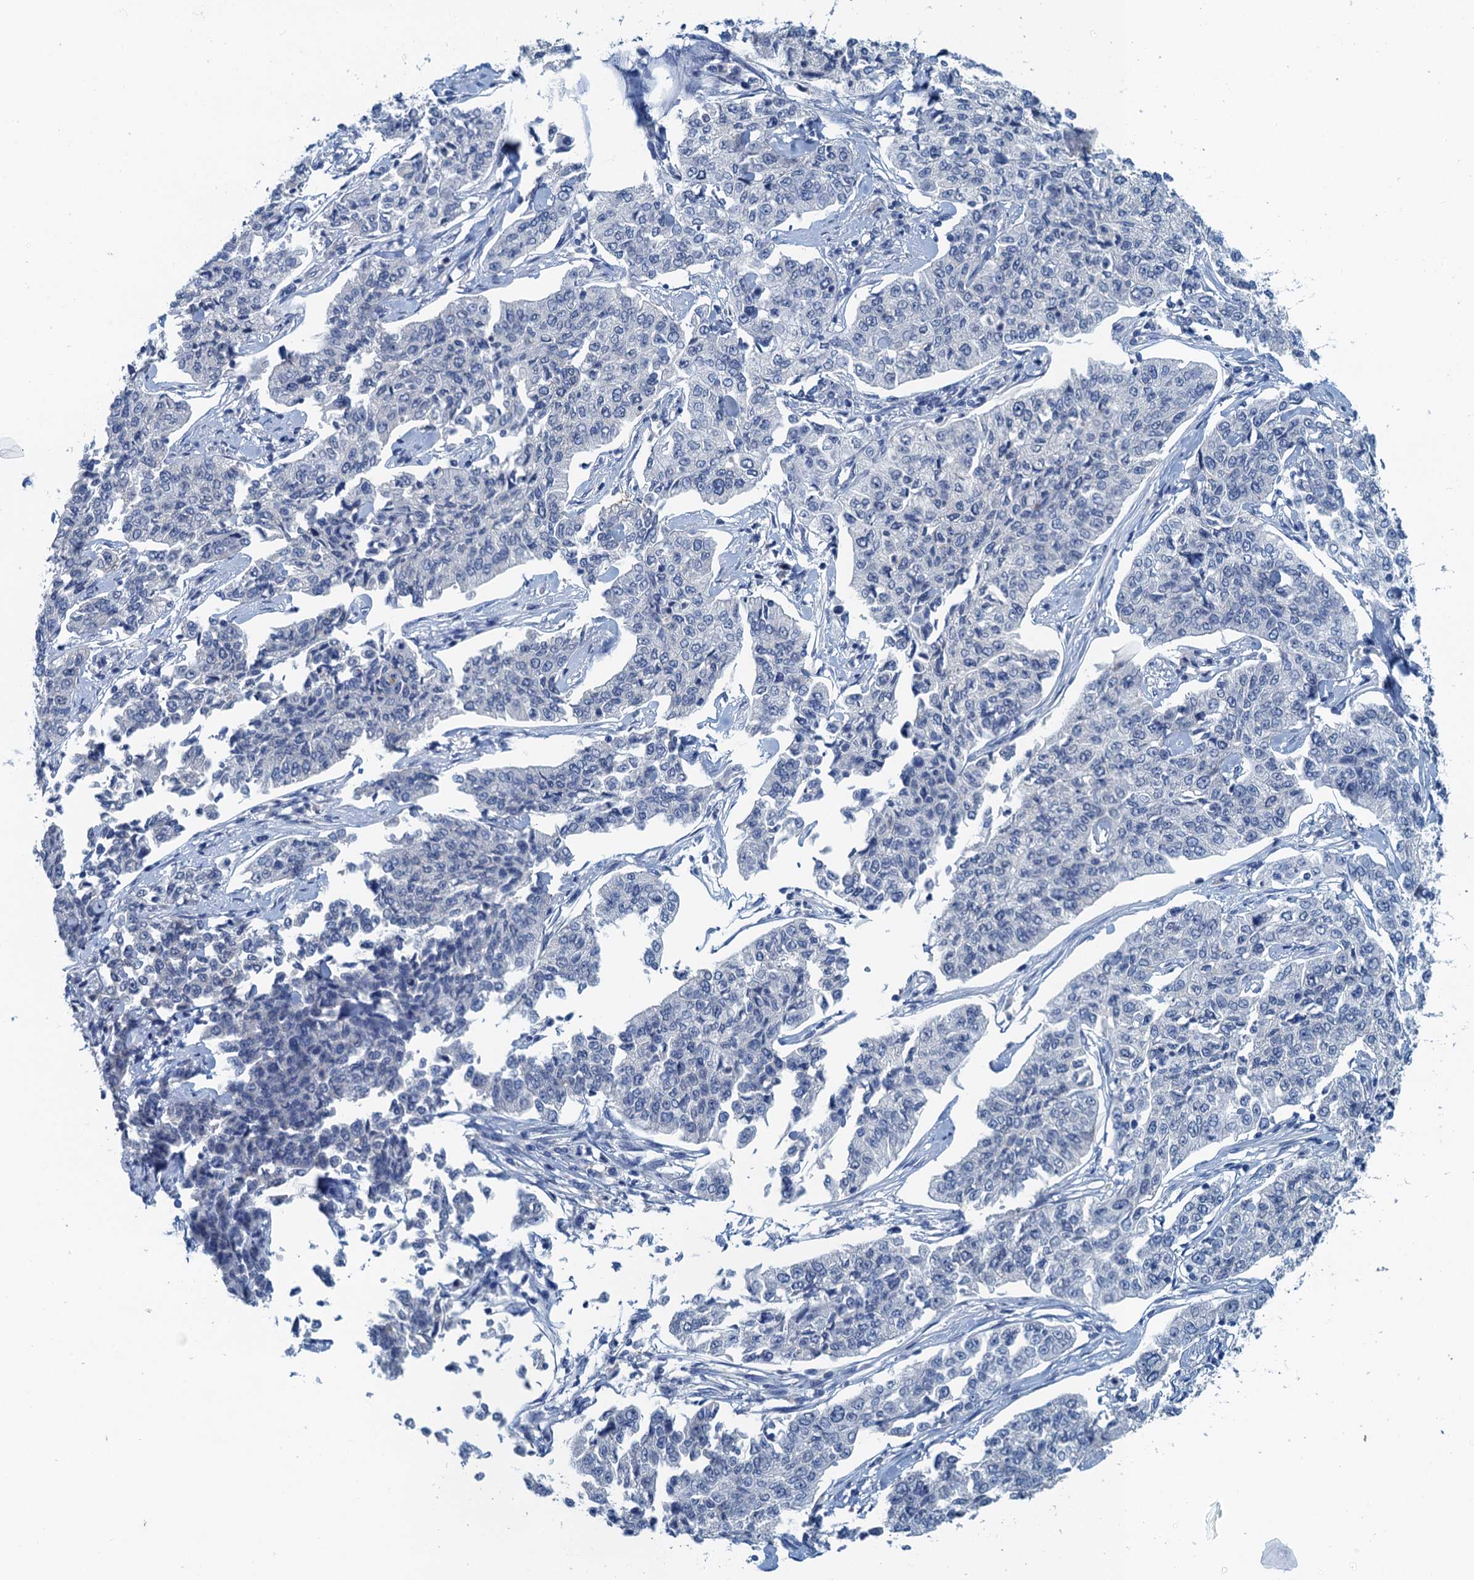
{"staining": {"intensity": "negative", "quantity": "none", "location": "none"}, "tissue": "cervical cancer", "cell_type": "Tumor cells", "image_type": "cancer", "snomed": [{"axis": "morphology", "description": "Squamous cell carcinoma, NOS"}, {"axis": "topography", "description": "Cervix"}], "caption": "A photomicrograph of human cervical squamous cell carcinoma is negative for staining in tumor cells.", "gene": "LSM14B", "patient": {"sex": "female", "age": 35}}